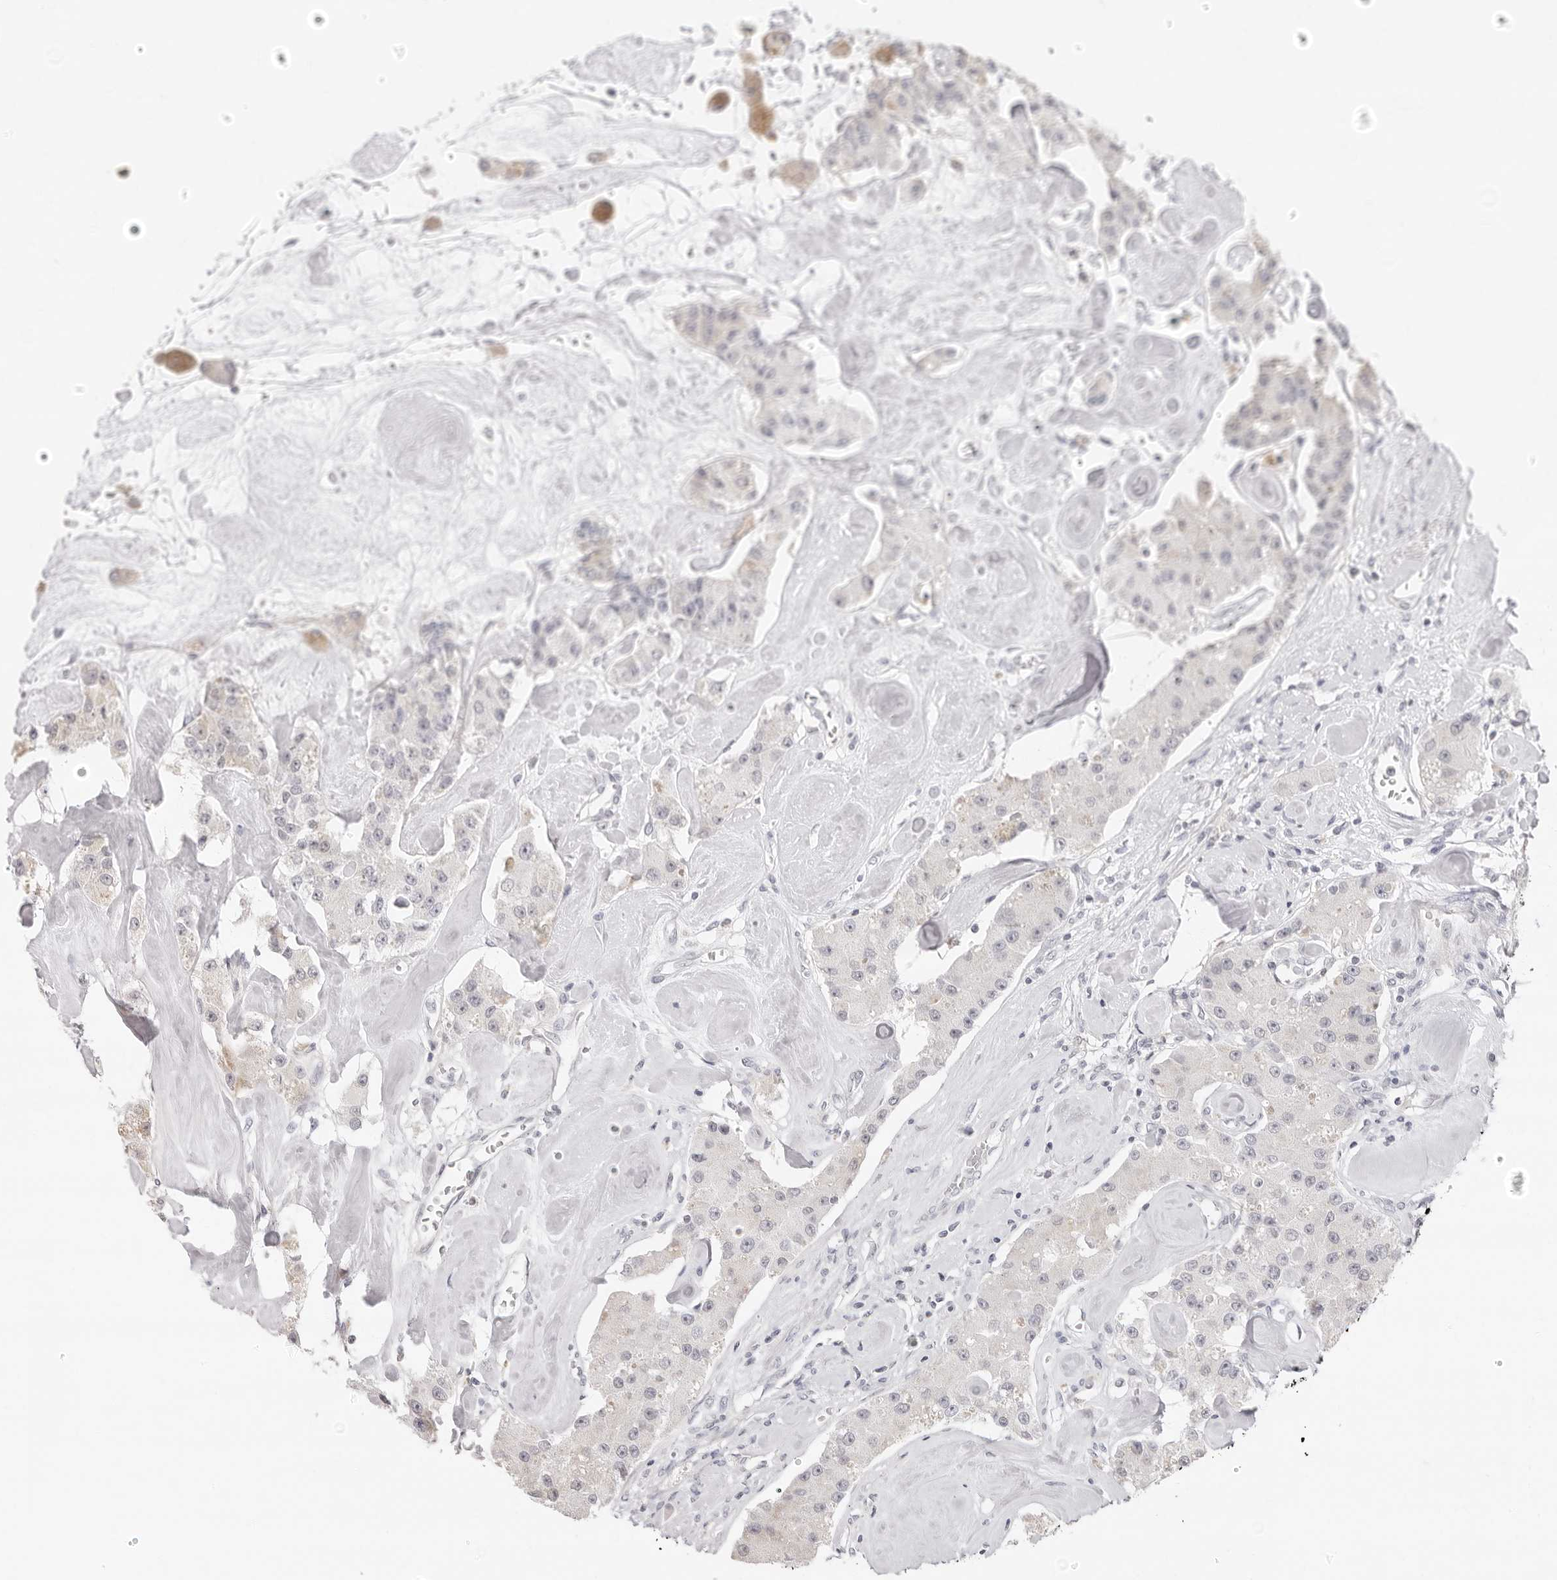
{"staining": {"intensity": "negative", "quantity": "none", "location": "none"}, "tissue": "carcinoid", "cell_type": "Tumor cells", "image_type": "cancer", "snomed": [{"axis": "morphology", "description": "Carcinoid, malignant, NOS"}, {"axis": "topography", "description": "Pancreas"}], "caption": "Protein analysis of carcinoid exhibits no significant expression in tumor cells. (Immunohistochemistry (ihc), brightfield microscopy, high magnification).", "gene": "FDPS", "patient": {"sex": "male", "age": 41}}